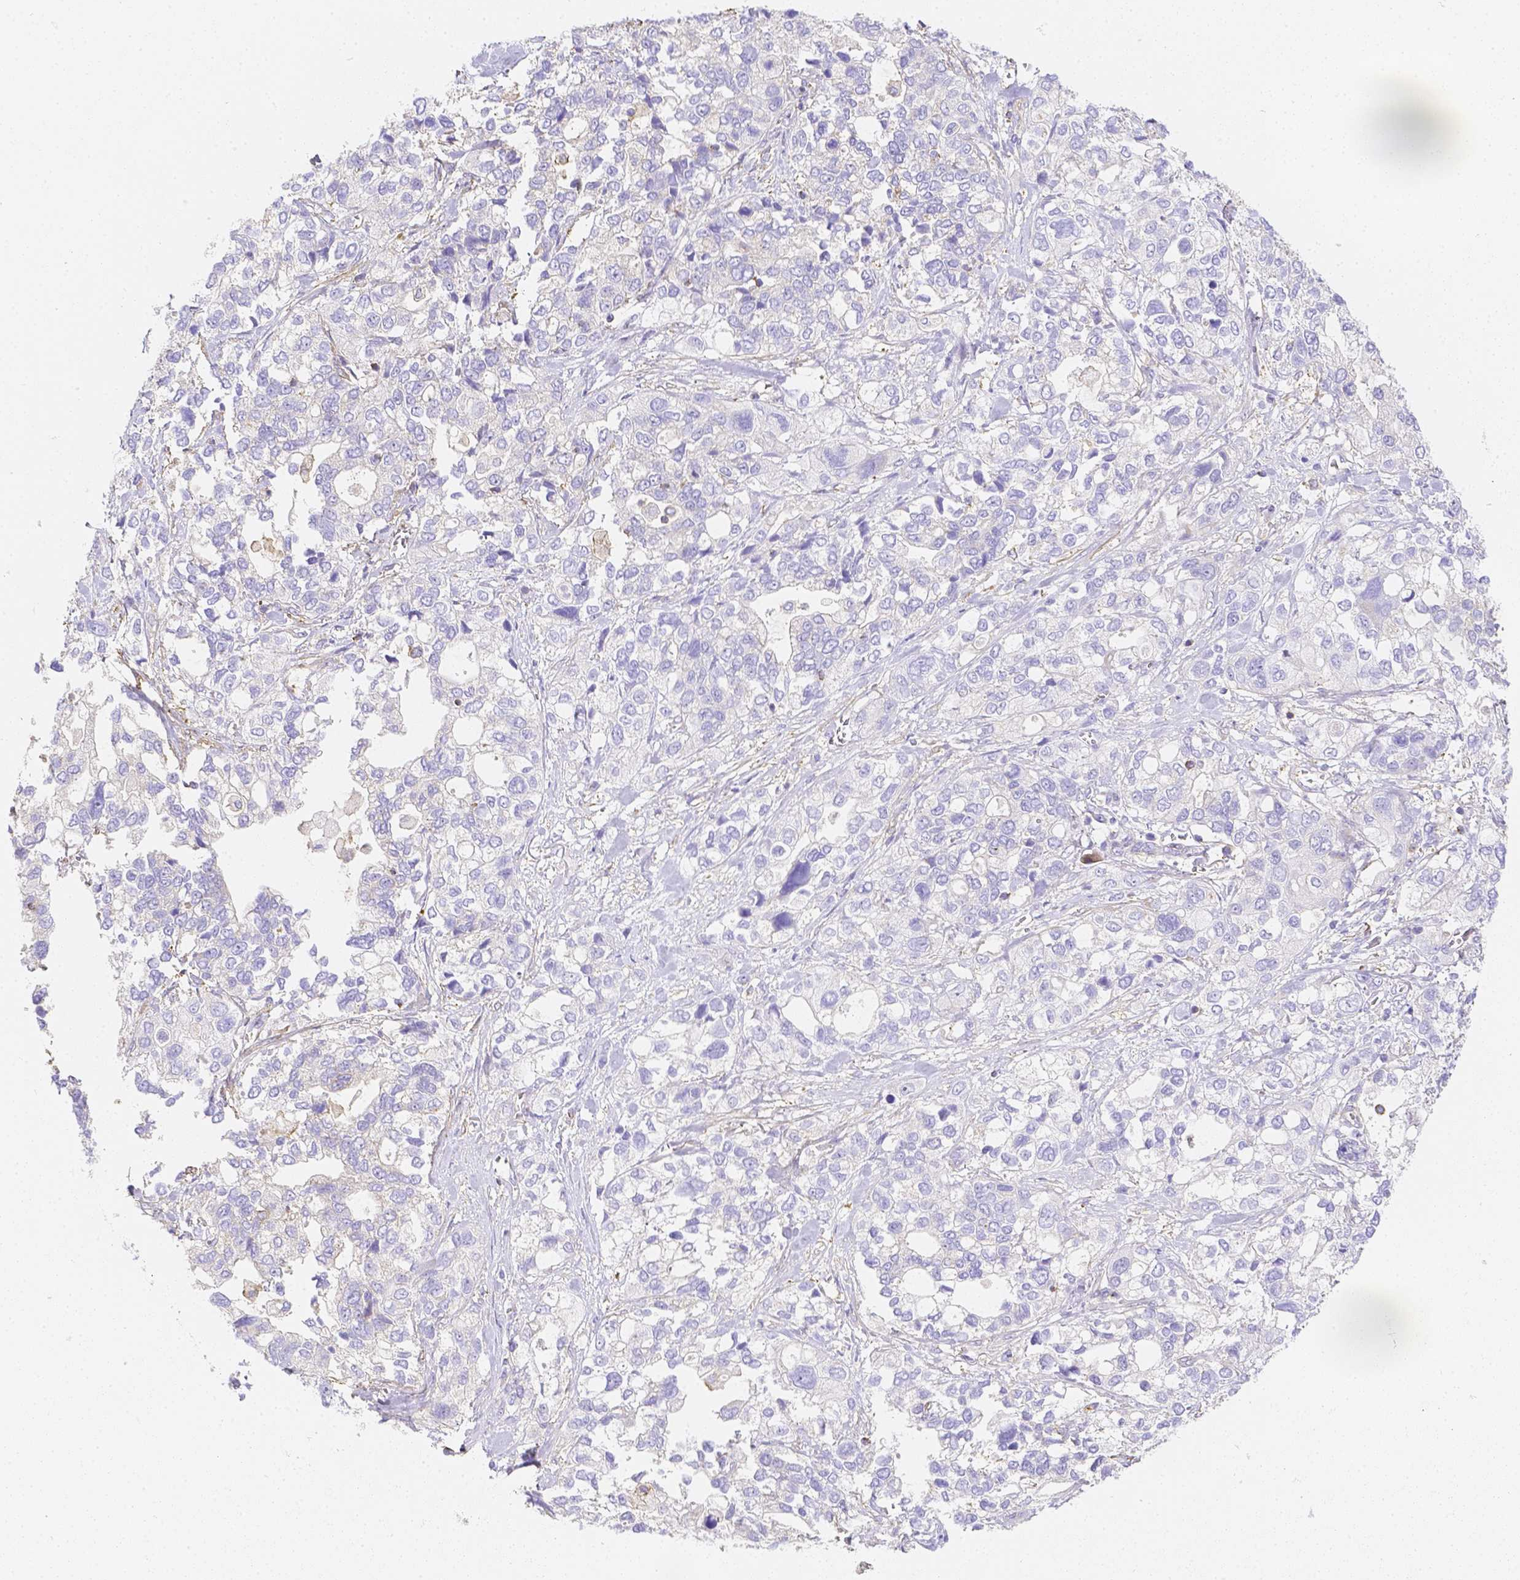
{"staining": {"intensity": "negative", "quantity": "none", "location": "none"}, "tissue": "stomach cancer", "cell_type": "Tumor cells", "image_type": "cancer", "snomed": [{"axis": "morphology", "description": "Adenocarcinoma, NOS"}, {"axis": "topography", "description": "Stomach, upper"}], "caption": "Image shows no significant protein staining in tumor cells of stomach cancer (adenocarcinoma).", "gene": "ASAH2", "patient": {"sex": "female", "age": 81}}